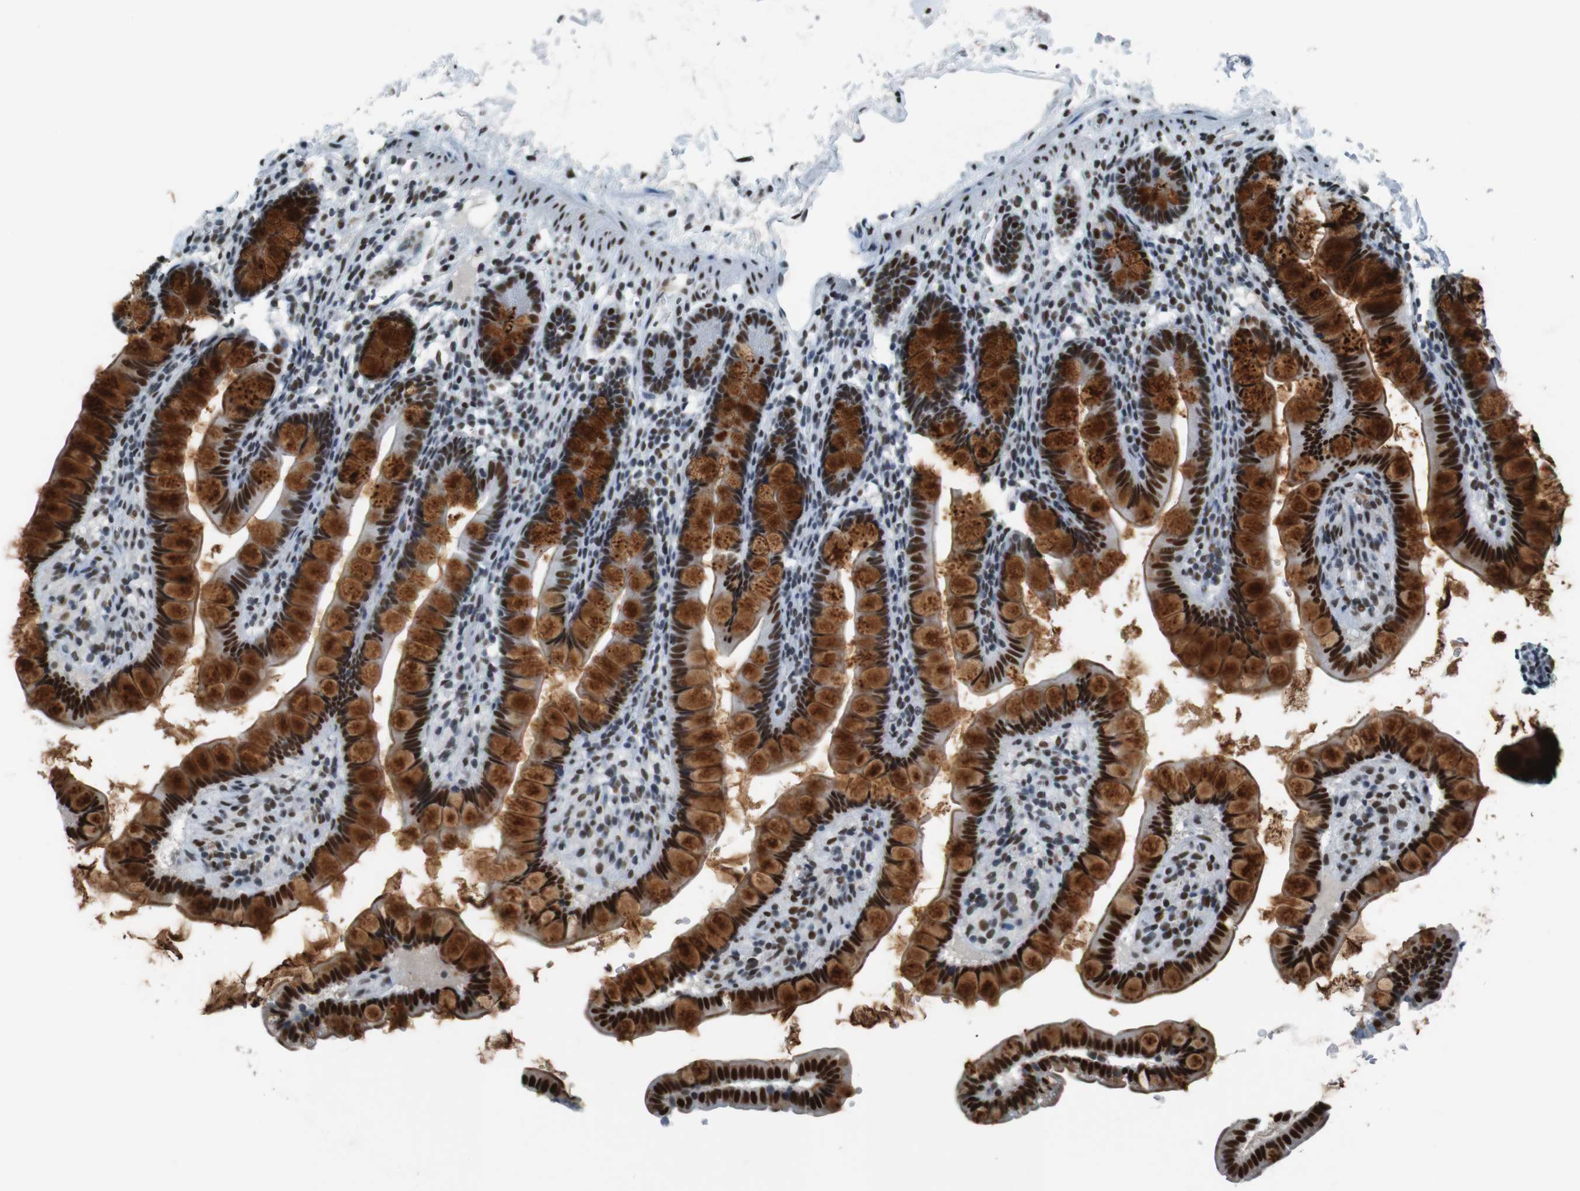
{"staining": {"intensity": "strong", "quantity": ">75%", "location": "cytoplasmic/membranous,nuclear"}, "tissue": "small intestine", "cell_type": "Glandular cells", "image_type": "normal", "snomed": [{"axis": "morphology", "description": "Normal tissue, NOS"}, {"axis": "topography", "description": "Small intestine"}], "caption": "High-power microscopy captured an immunohistochemistry (IHC) histopathology image of benign small intestine, revealing strong cytoplasmic/membranous,nuclear staining in approximately >75% of glandular cells.", "gene": "HEXIM1", "patient": {"sex": "female", "age": 84}}